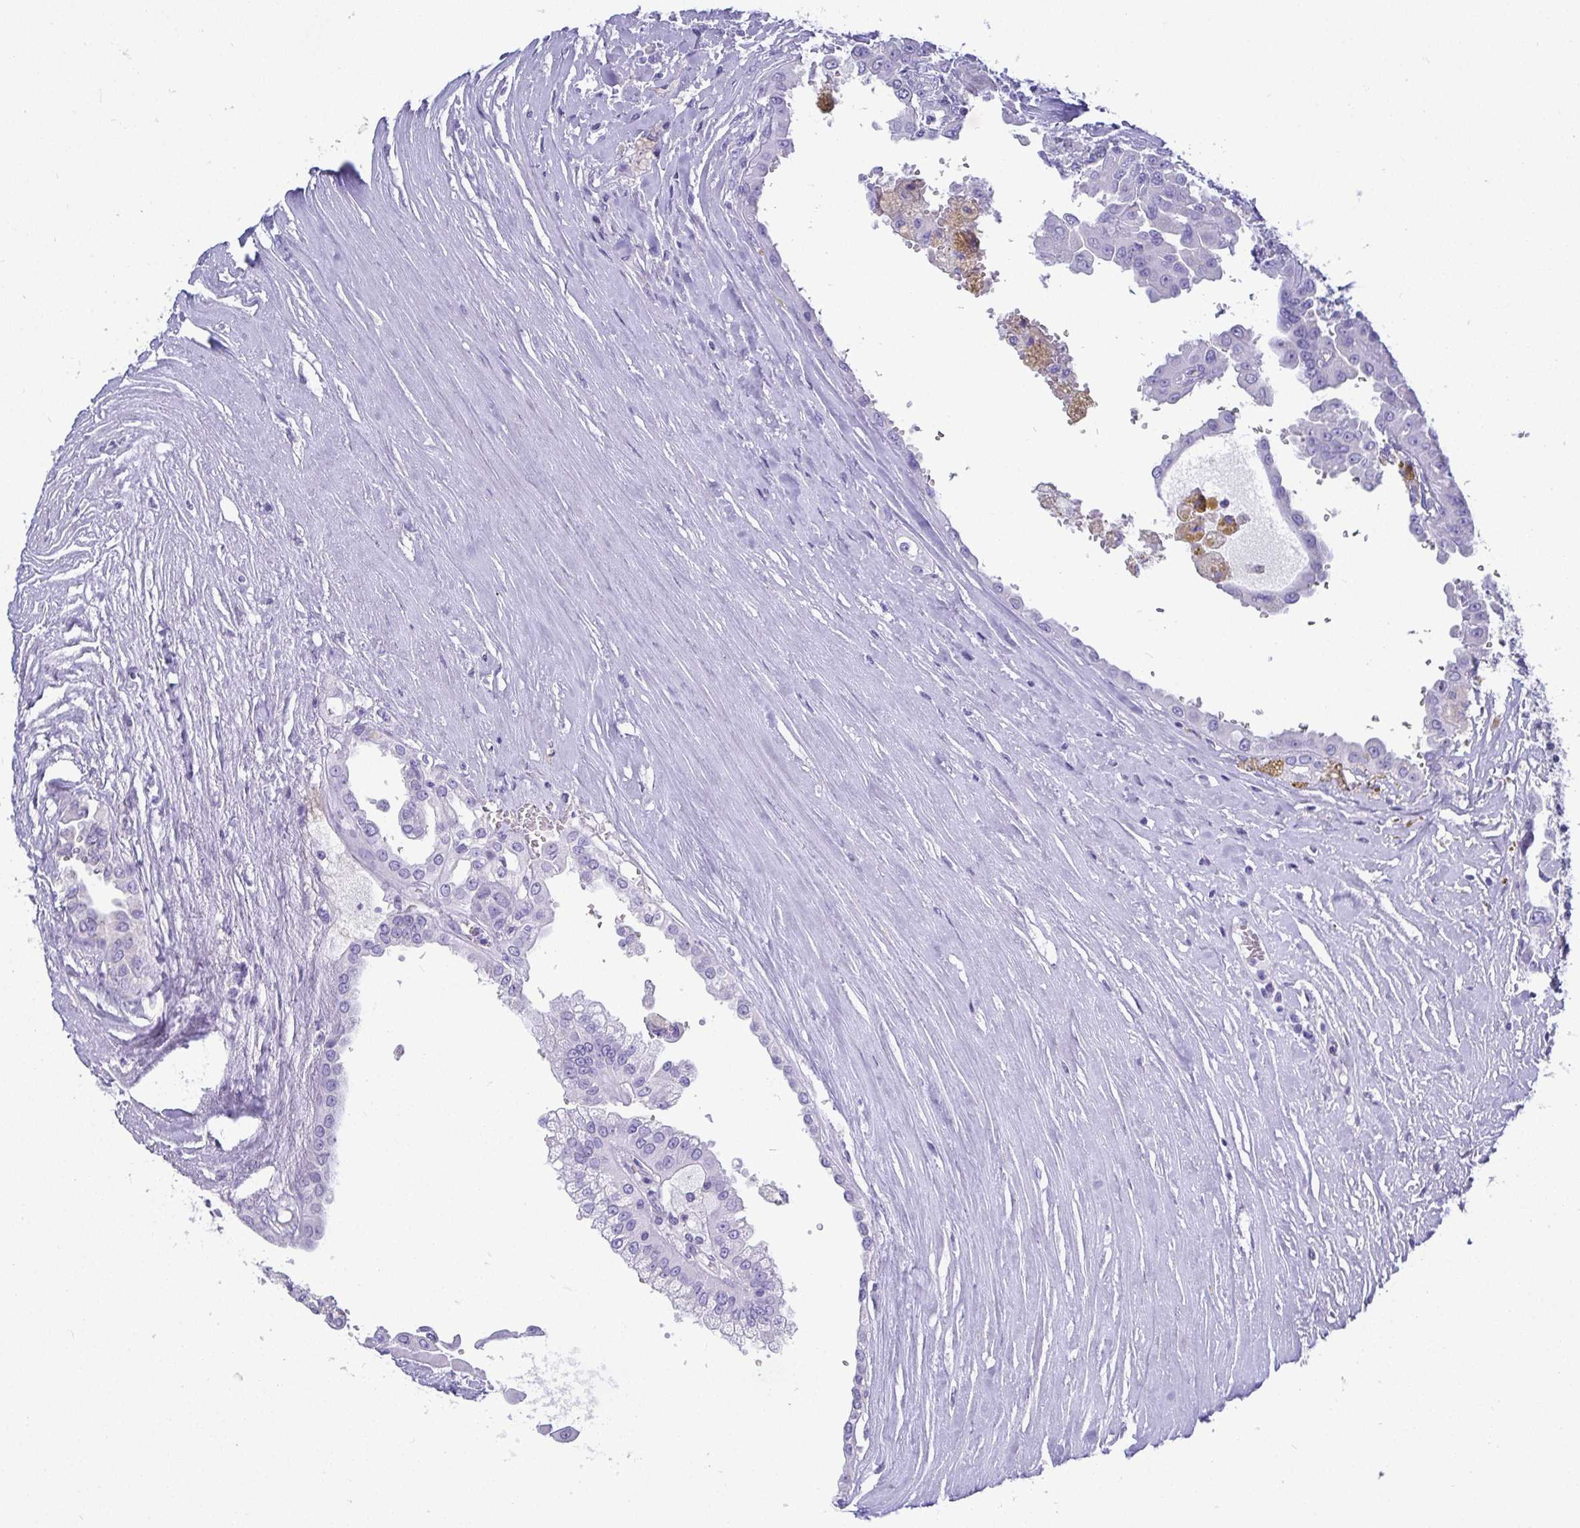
{"staining": {"intensity": "negative", "quantity": "none", "location": "none"}, "tissue": "renal cancer", "cell_type": "Tumor cells", "image_type": "cancer", "snomed": [{"axis": "morphology", "description": "Adenocarcinoma, NOS"}, {"axis": "topography", "description": "Kidney"}], "caption": "This is an IHC photomicrograph of renal cancer. There is no positivity in tumor cells.", "gene": "TMEM241", "patient": {"sex": "male", "age": 58}}